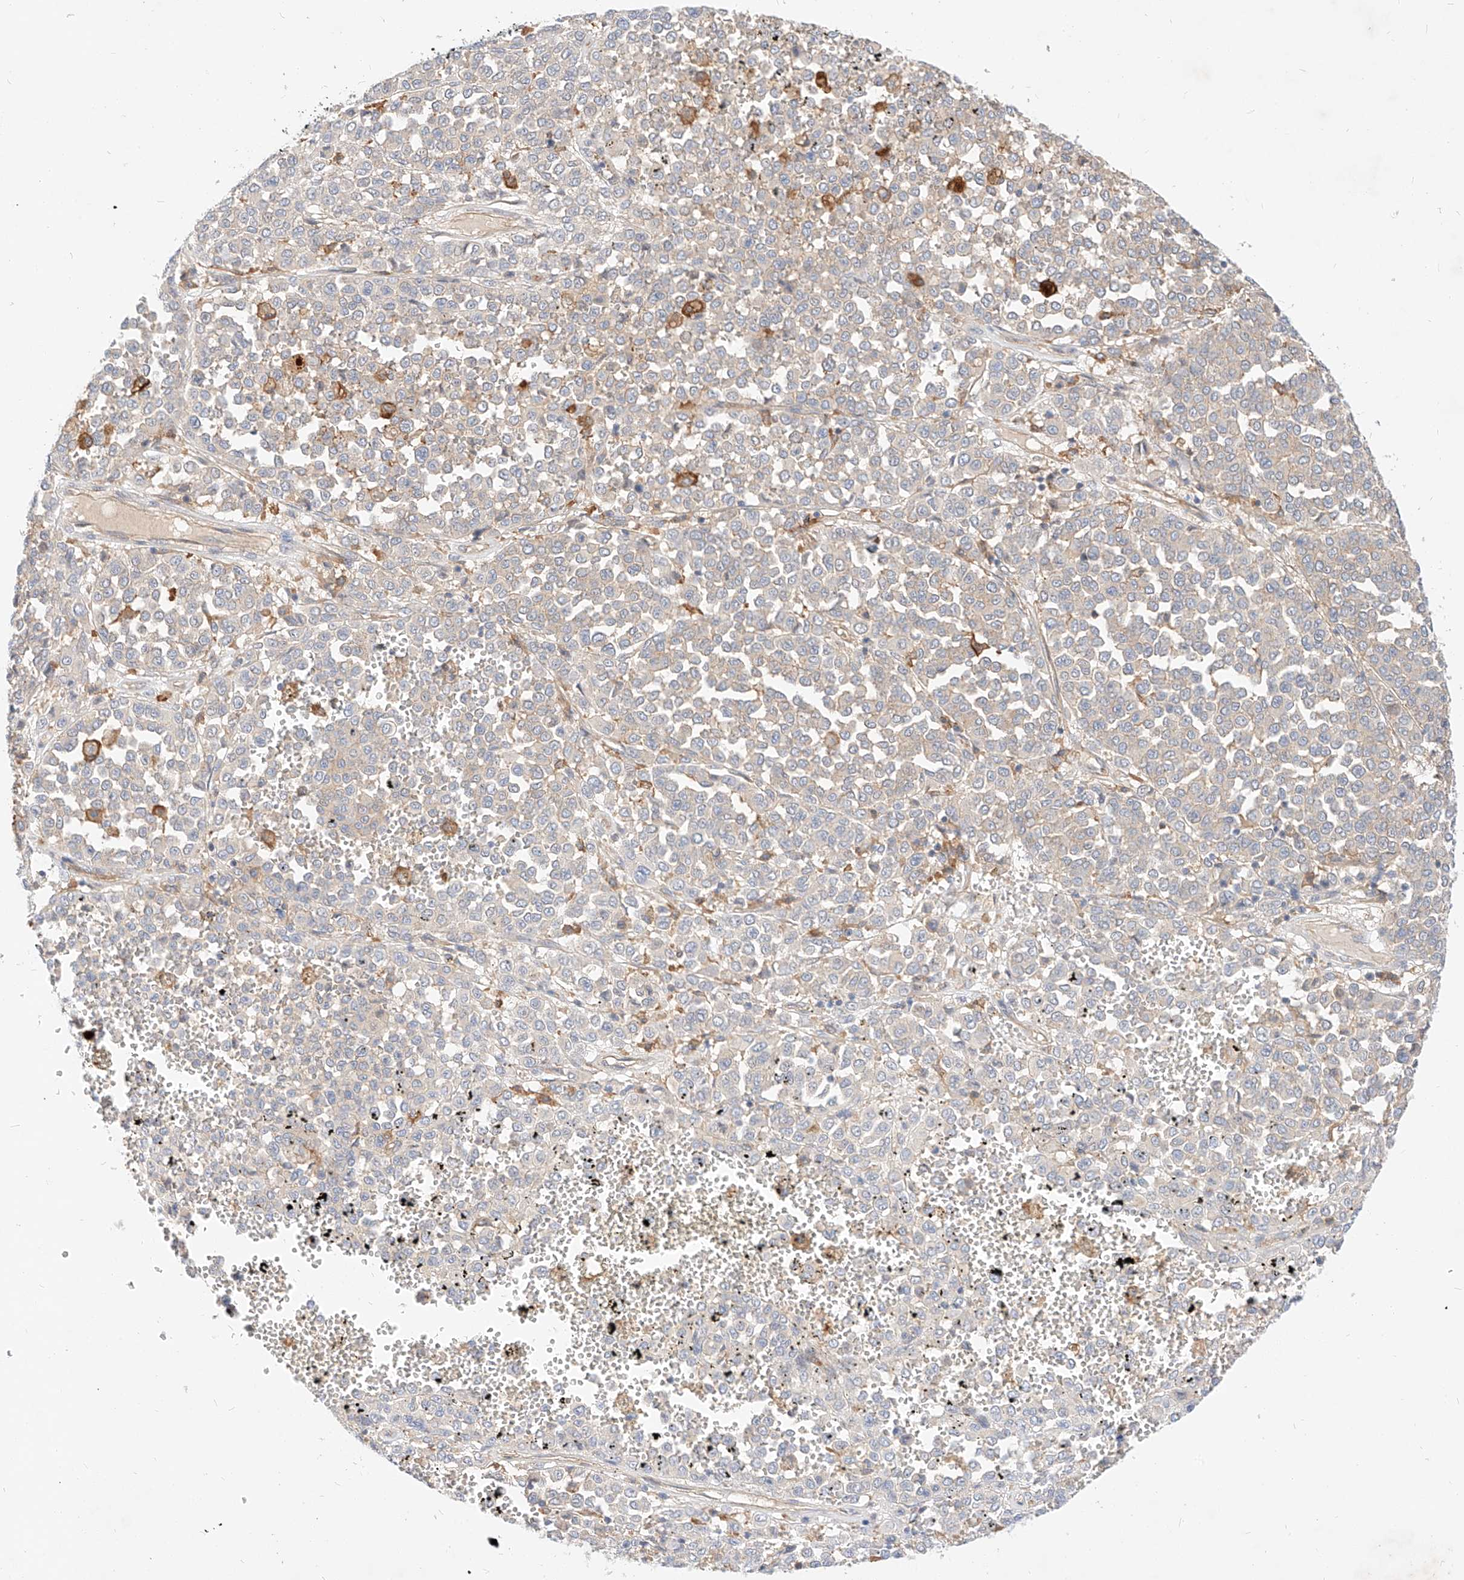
{"staining": {"intensity": "negative", "quantity": "none", "location": "none"}, "tissue": "melanoma", "cell_type": "Tumor cells", "image_type": "cancer", "snomed": [{"axis": "morphology", "description": "Malignant melanoma, Metastatic site"}, {"axis": "topography", "description": "Pancreas"}], "caption": "Human malignant melanoma (metastatic site) stained for a protein using IHC exhibits no expression in tumor cells.", "gene": "NFAM1", "patient": {"sex": "female", "age": 30}}